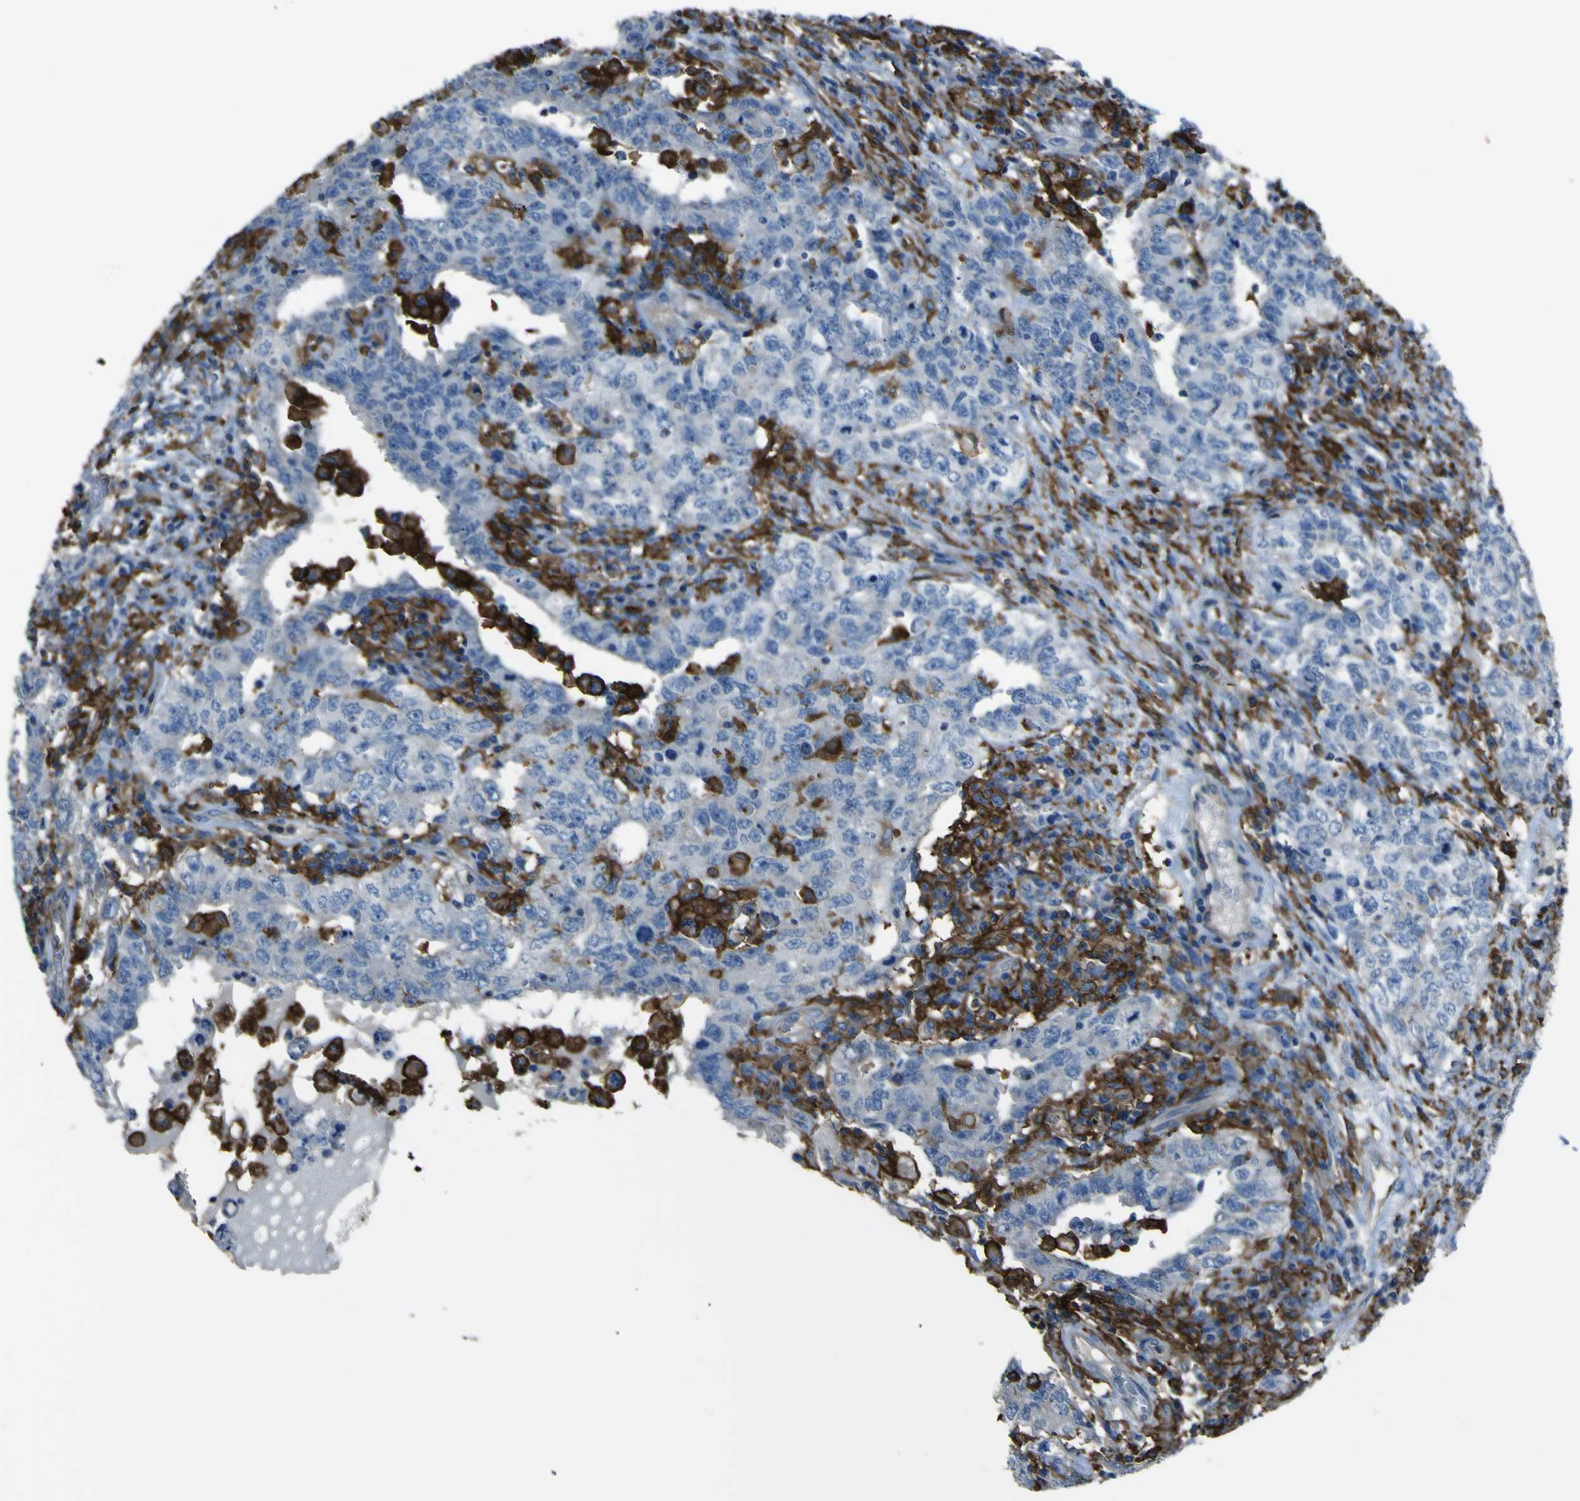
{"staining": {"intensity": "negative", "quantity": "none", "location": "none"}, "tissue": "testis cancer", "cell_type": "Tumor cells", "image_type": "cancer", "snomed": [{"axis": "morphology", "description": "Carcinoma, Embryonal, NOS"}, {"axis": "topography", "description": "Testis"}], "caption": "The micrograph demonstrates no staining of tumor cells in testis cancer (embryonal carcinoma).", "gene": "LAIR1", "patient": {"sex": "male", "age": 26}}